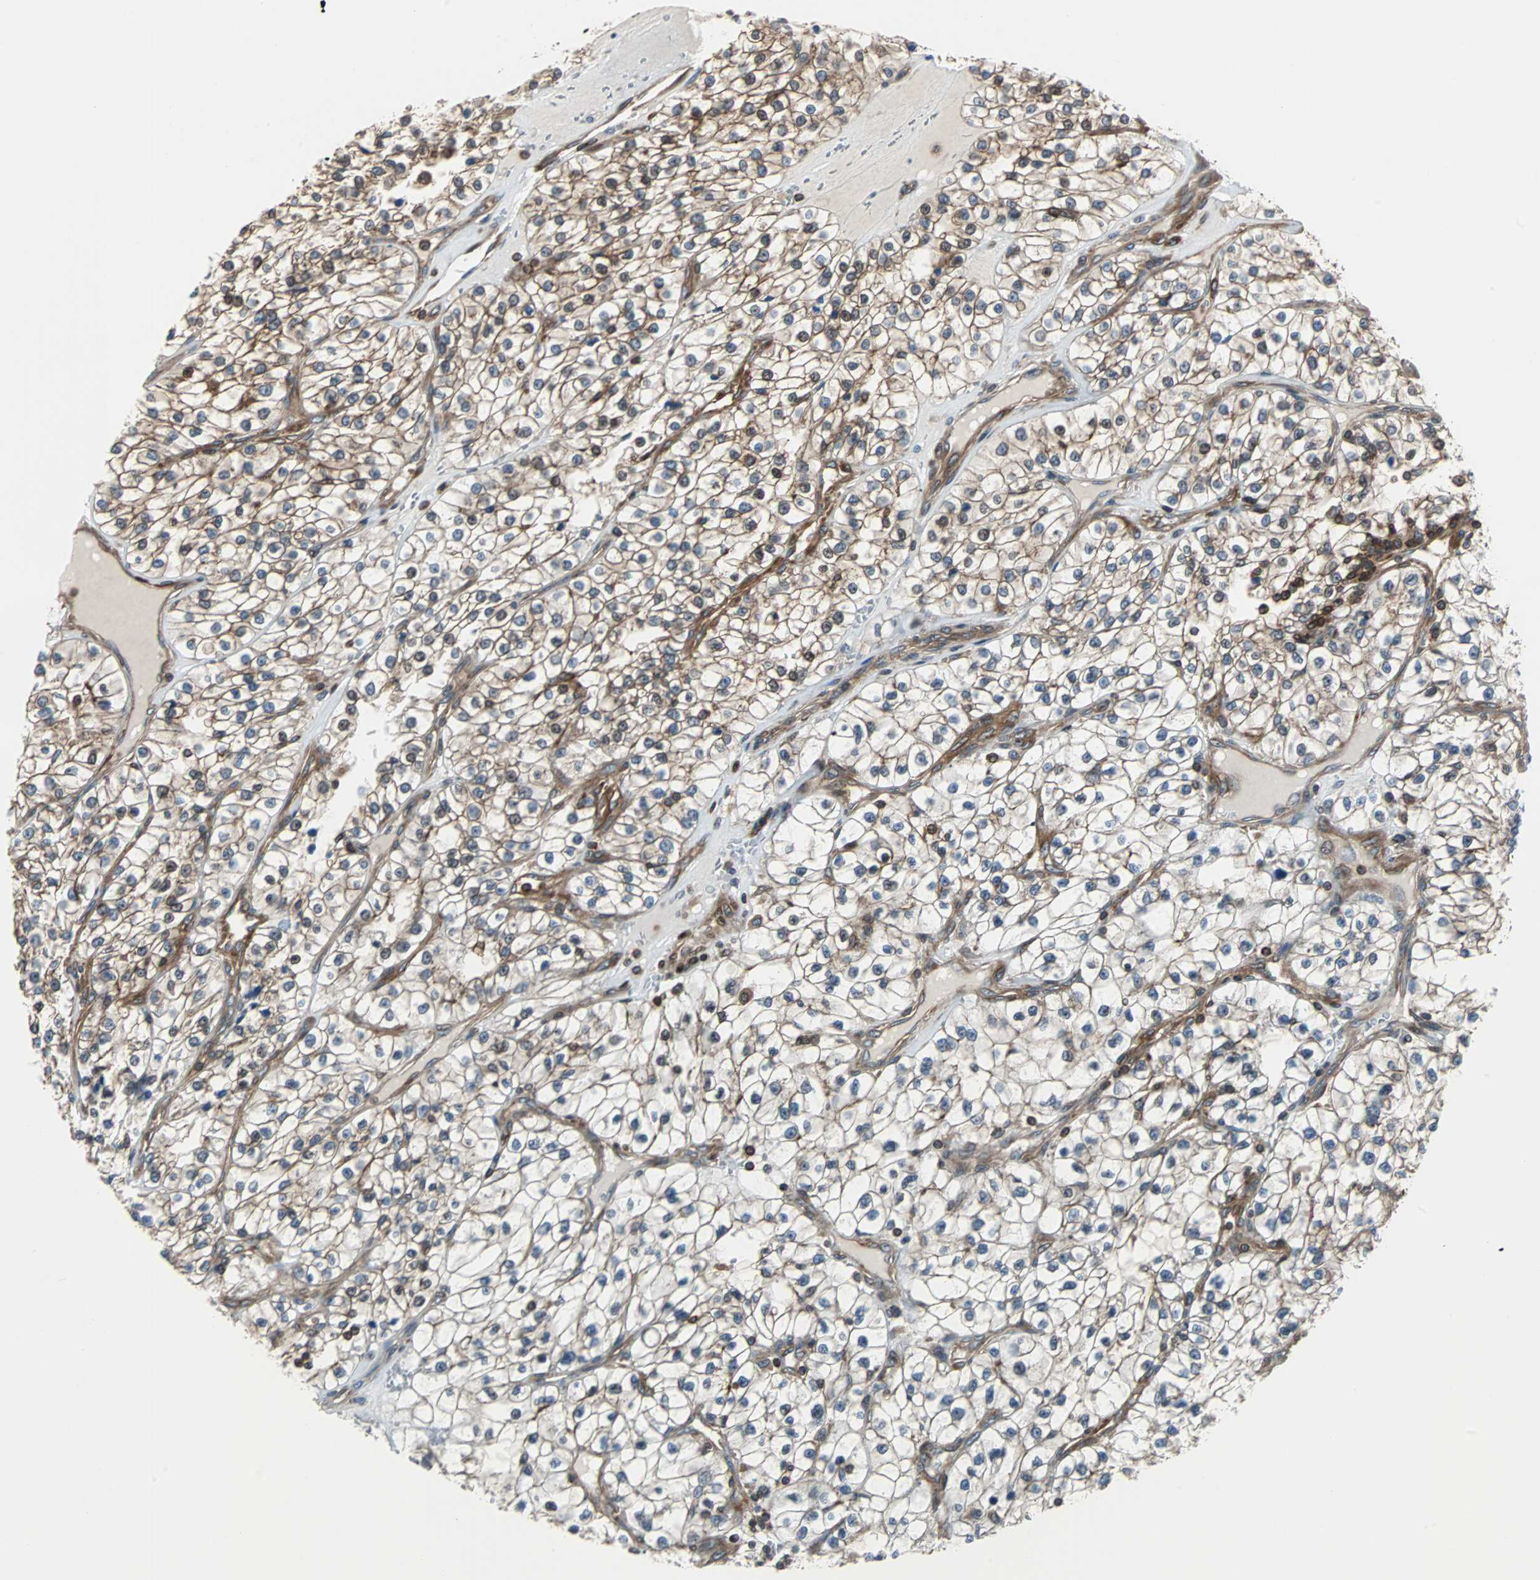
{"staining": {"intensity": "strong", "quantity": "25%-75%", "location": "cytoplasmic/membranous,nuclear"}, "tissue": "renal cancer", "cell_type": "Tumor cells", "image_type": "cancer", "snomed": [{"axis": "morphology", "description": "Adenocarcinoma, NOS"}, {"axis": "topography", "description": "Kidney"}], "caption": "Strong cytoplasmic/membranous and nuclear protein positivity is present in approximately 25%-75% of tumor cells in renal cancer (adenocarcinoma).", "gene": "RELA", "patient": {"sex": "female", "age": 57}}